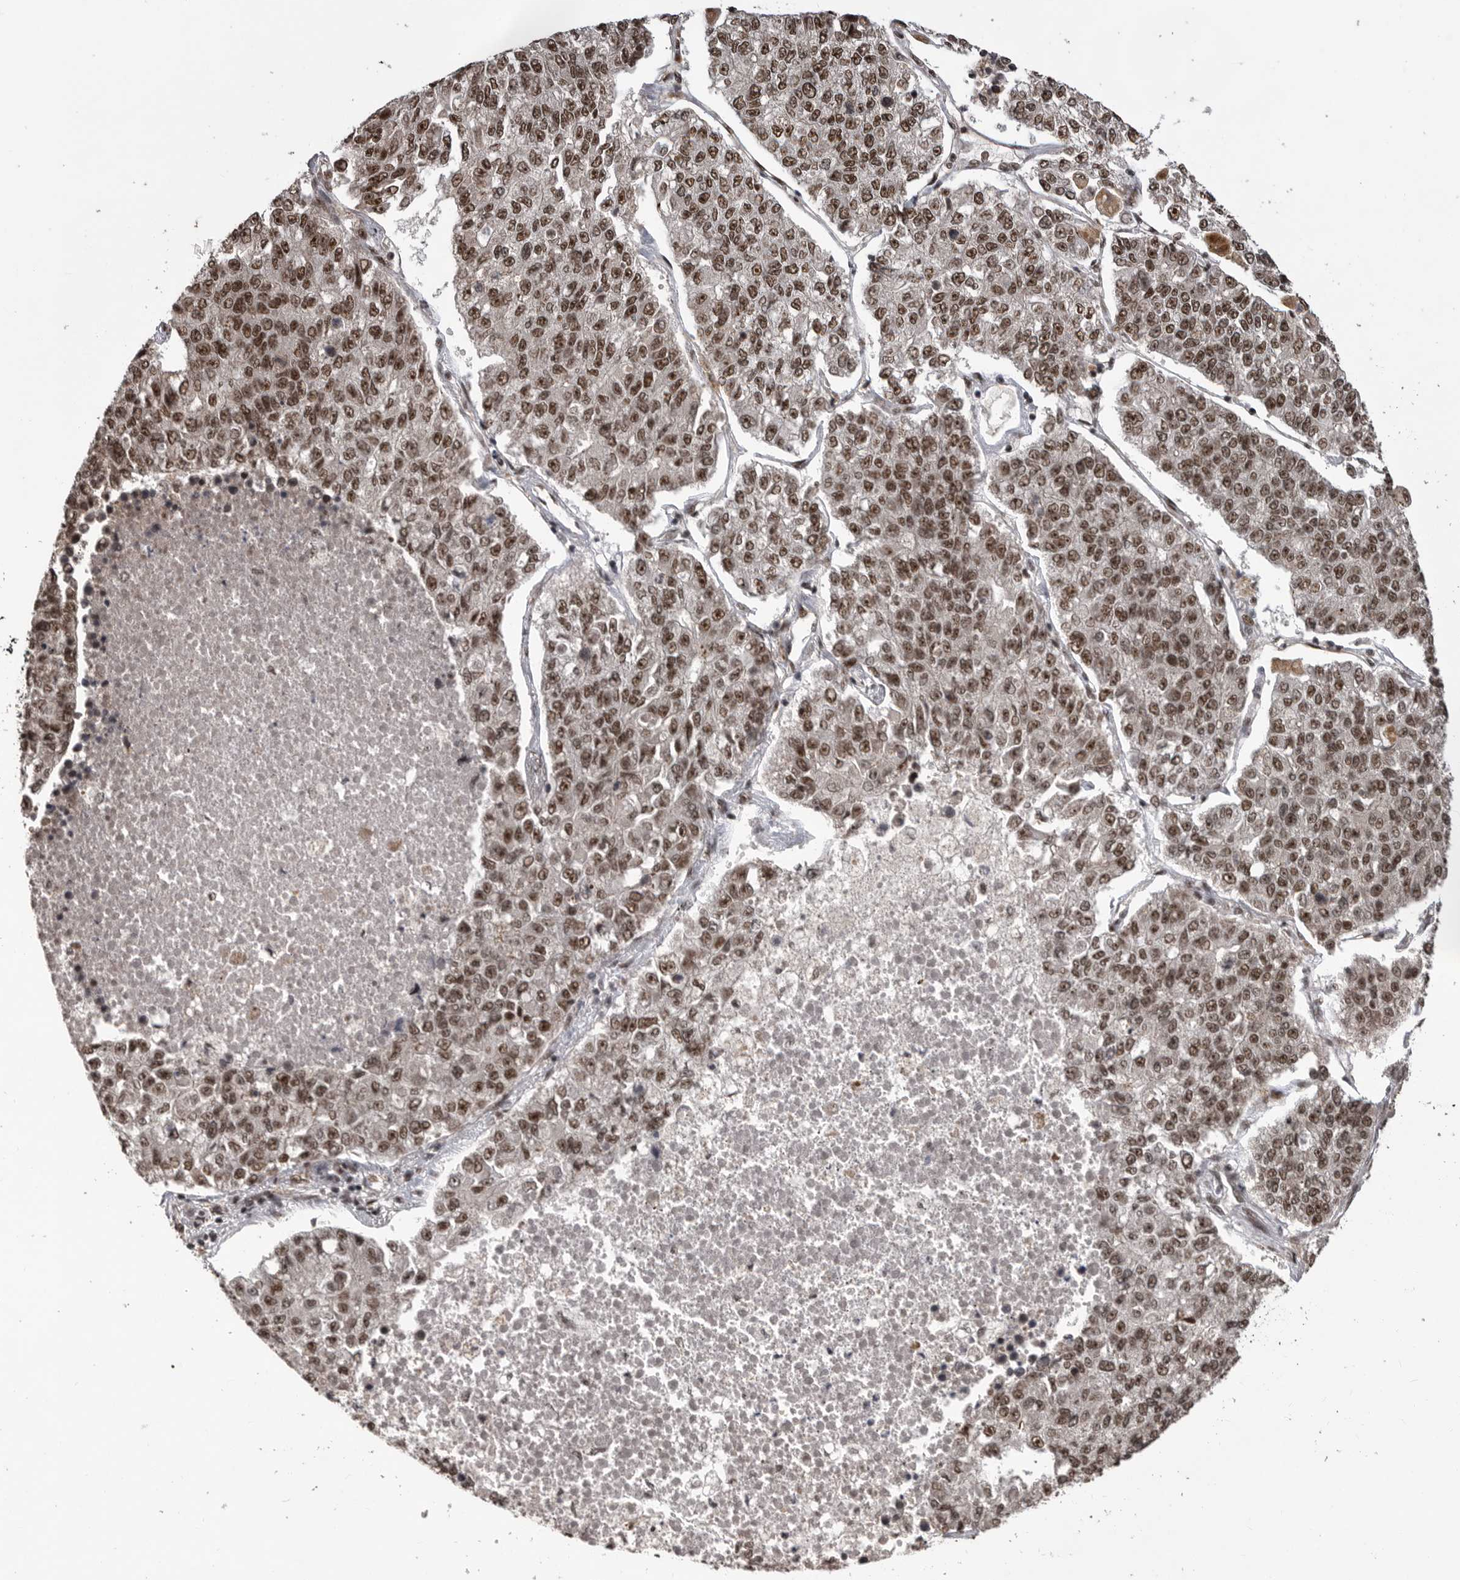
{"staining": {"intensity": "moderate", "quantity": ">75%", "location": "nuclear"}, "tissue": "lung cancer", "cell_type": "Tumor cells", "image_type": "cancer", "snomed": [{"axis": "morphology", "description": "Adenocarcinoma, NOS"}, {"axis": "topography", "description": "Lung"}], "caption": "This is a photomicrograph of immunohistochemistry staining of adenocarcinoma (lung), which shows moderate positivity in the nuclear of tumor cells.", "gene": "PPP1R8", "patient": {"sex": "male", "age": 49}}